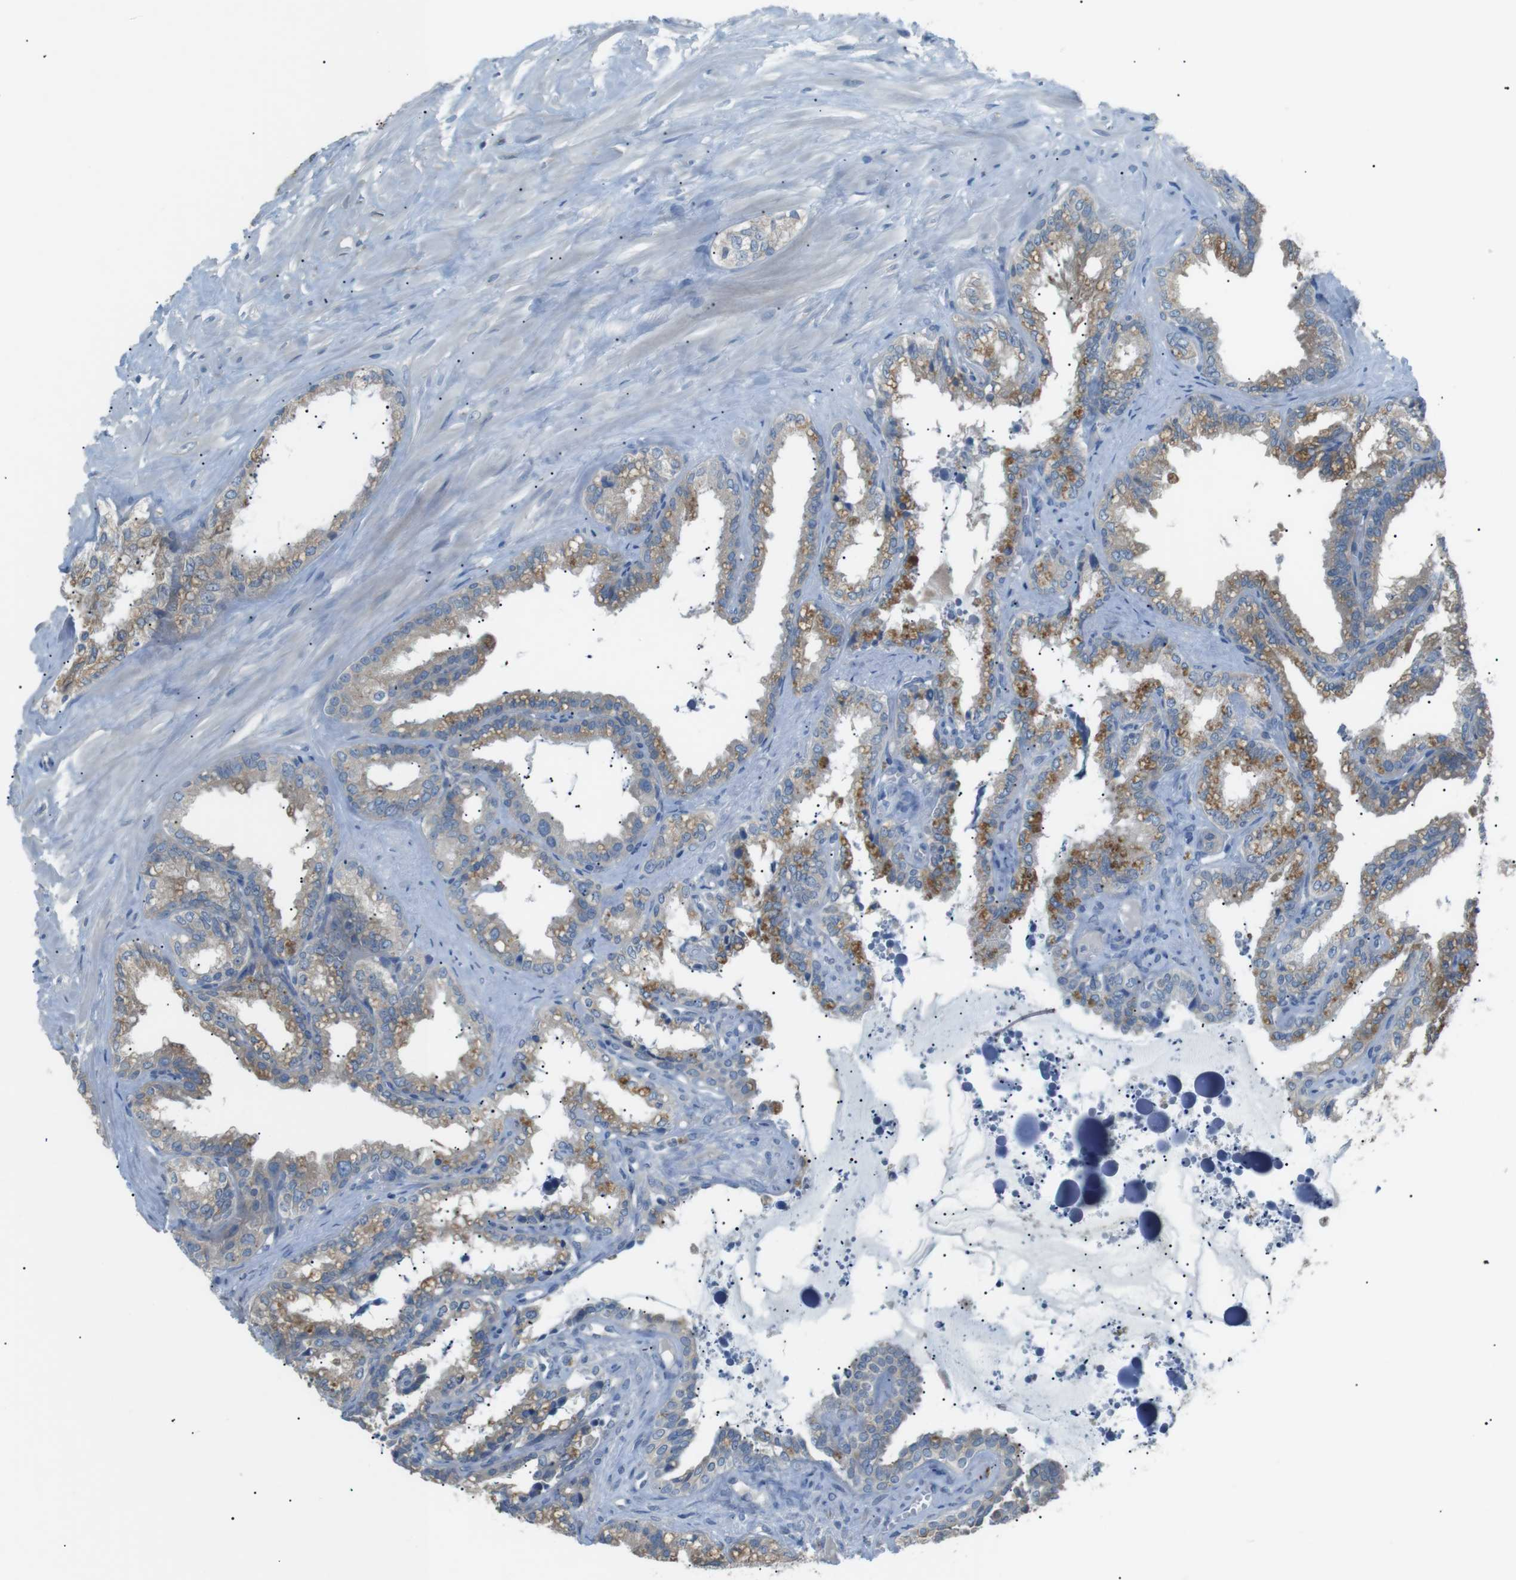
{"staining": {"intensity": "moderate", "quantity": "25%-75%", "location": "cytoplasmic/membranous"}, "tissue": "seminal vesicle", "cell_type": "Glandular cells", "image_type": "normal", "snomed": [{"axis": "morphology", "description": "Normal tissue, NOS"}, {"axis": "topography", "description": "Seminal veicle"}], "caption": "The photomicrograph shows immunohistochemical staining of unremarkable seminal vesicle. There is moderate cytoplasmic/membranous expression is seen in approximately 25%-75% of glandular cells. (IHC, brightfield microscopy, high magnification).", "gene": "CDH26", "patient": {"sex": "male", "age": 64}}